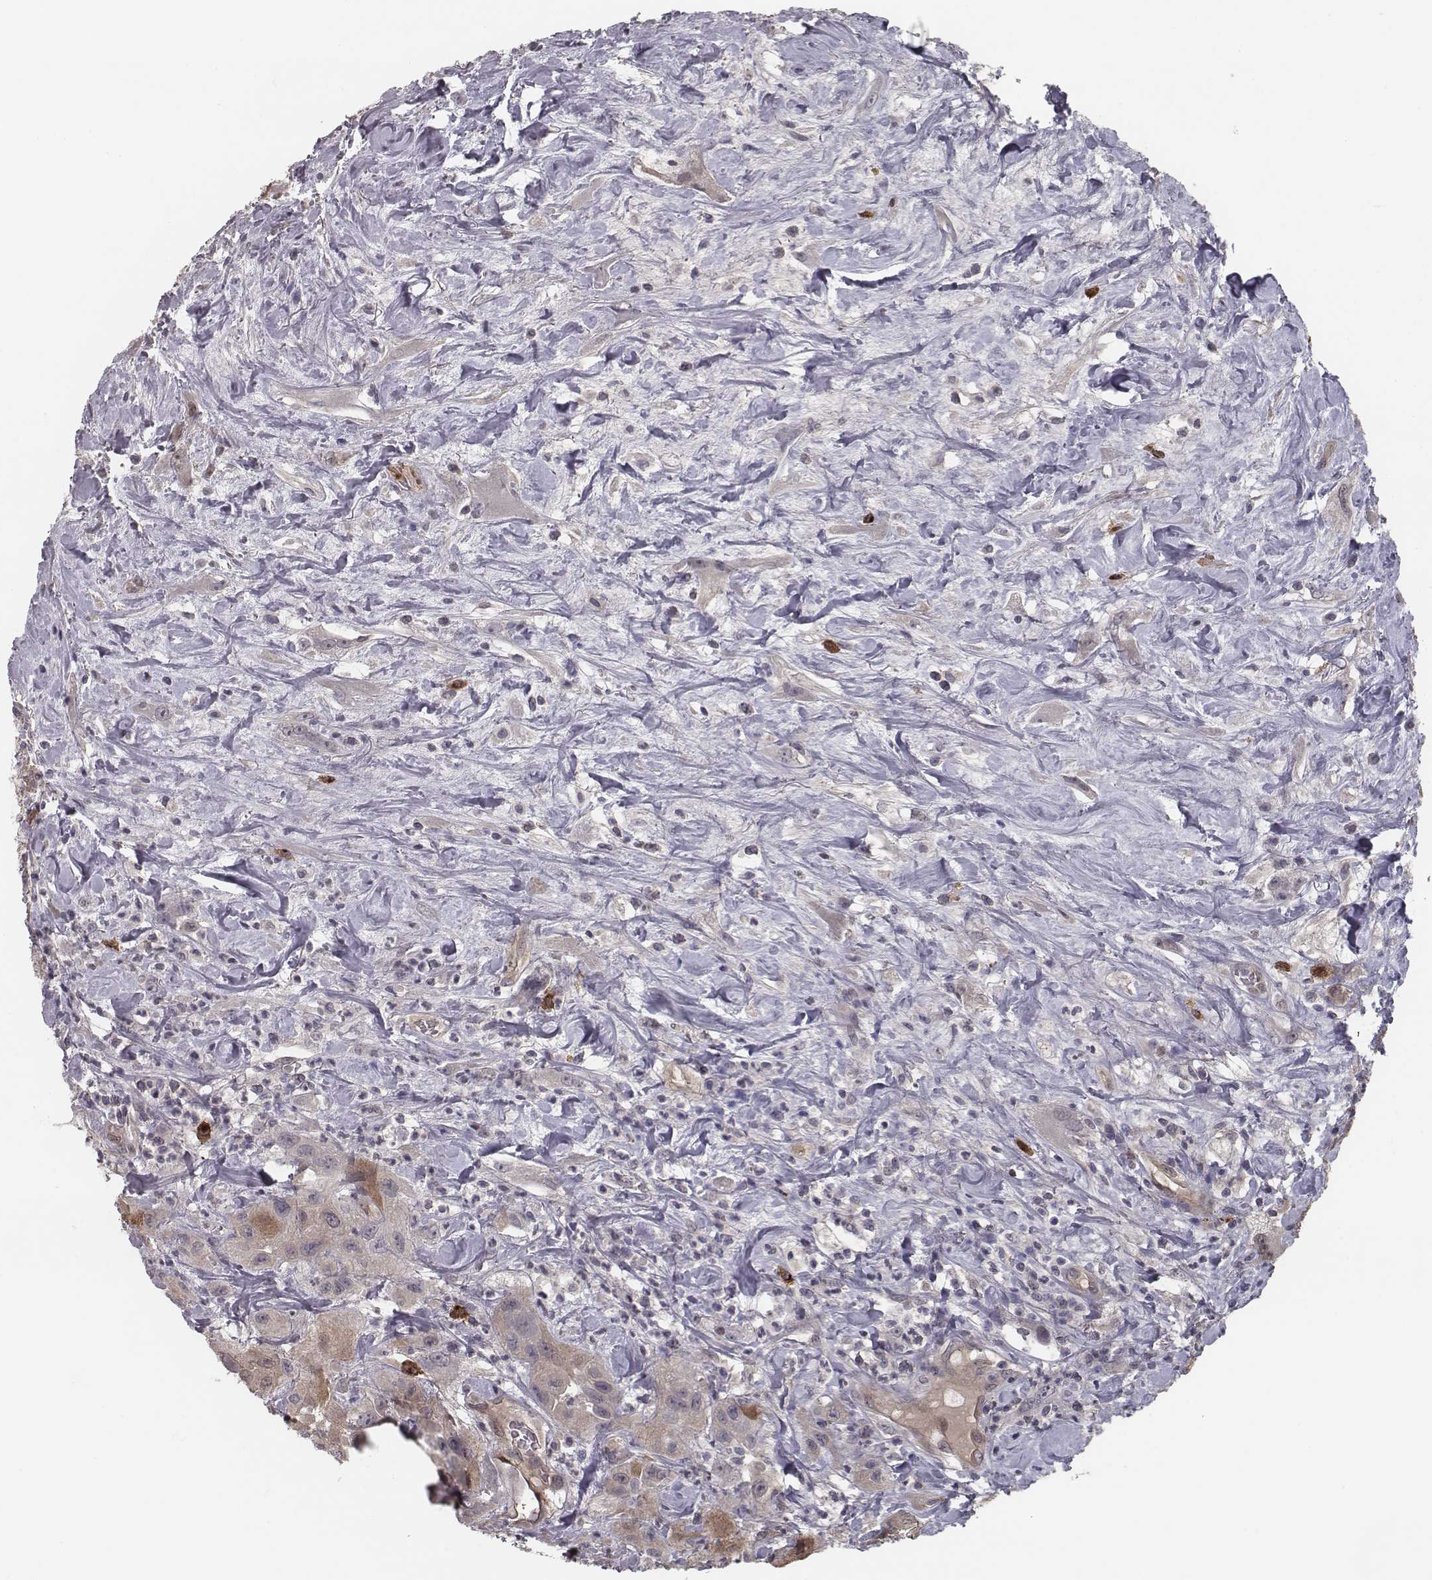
{"staining": {"intensity": "moderate", "quantity": ">75%", "location": "cytoplasmic/membranous"}, "tissue": "urothelial cancer", "cell_type": "Tumor cells", "image_type": "cancer", "snomed": [{"axis": "morphology", "description": "Urothelial carcinoma, High grade"}, {"axis": "topography", "description": "Urinary bladder"}], "caption": "This photomicrograph reveals high-grade urothelial carcinoma stained with immunohistochemistry (IHC) to label a protein in brown. The cytoplasmic/membranous of tumor cells show moderate positivity for the protein. Nuclei are counter-stained blue.", "gene": "ISYNA1", "patient": {"sex": "male", "age": 79}}